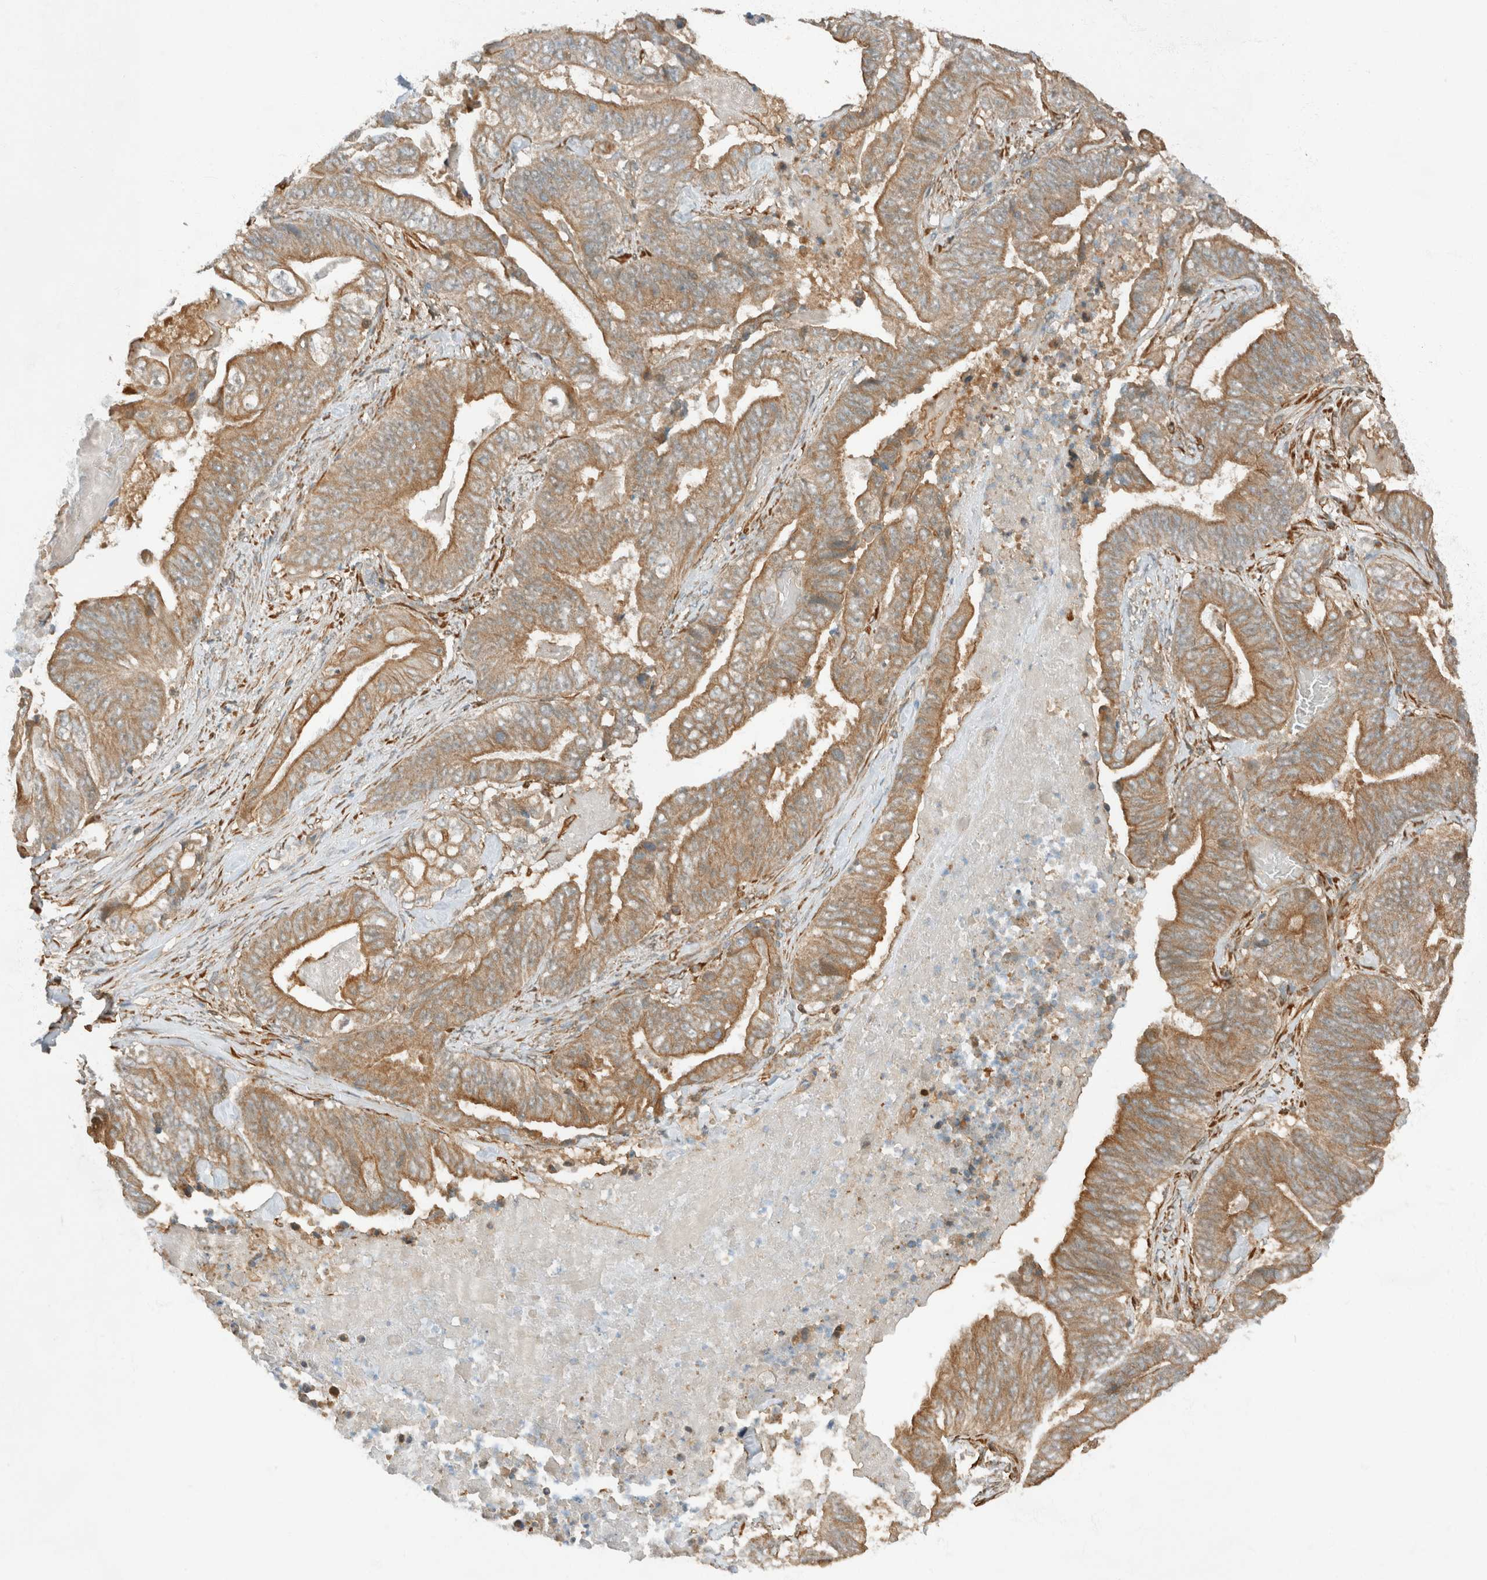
{"staining": {"intensity": "moderate", "quantity": ">75%", "location": "cytoplasmic/membranous"}, "tissue": "stomach cancer", "cell_type": "Tumor cells", "image_type": "cancer", "snomed": [{"axis": "morphology", "description": "Adenocarcinoma, NOS"}, {"axis": "topography", "description": "Stomach"}], "caption": "About >75% of tumor cells in human adenocarcinoma (stomach) show moderate cytoplasmic/membranous protein expression as visualized by brown immunohistochemical staining.", "gene": "RABGGTB", "patient": {"sex": "female", "age": 73}}